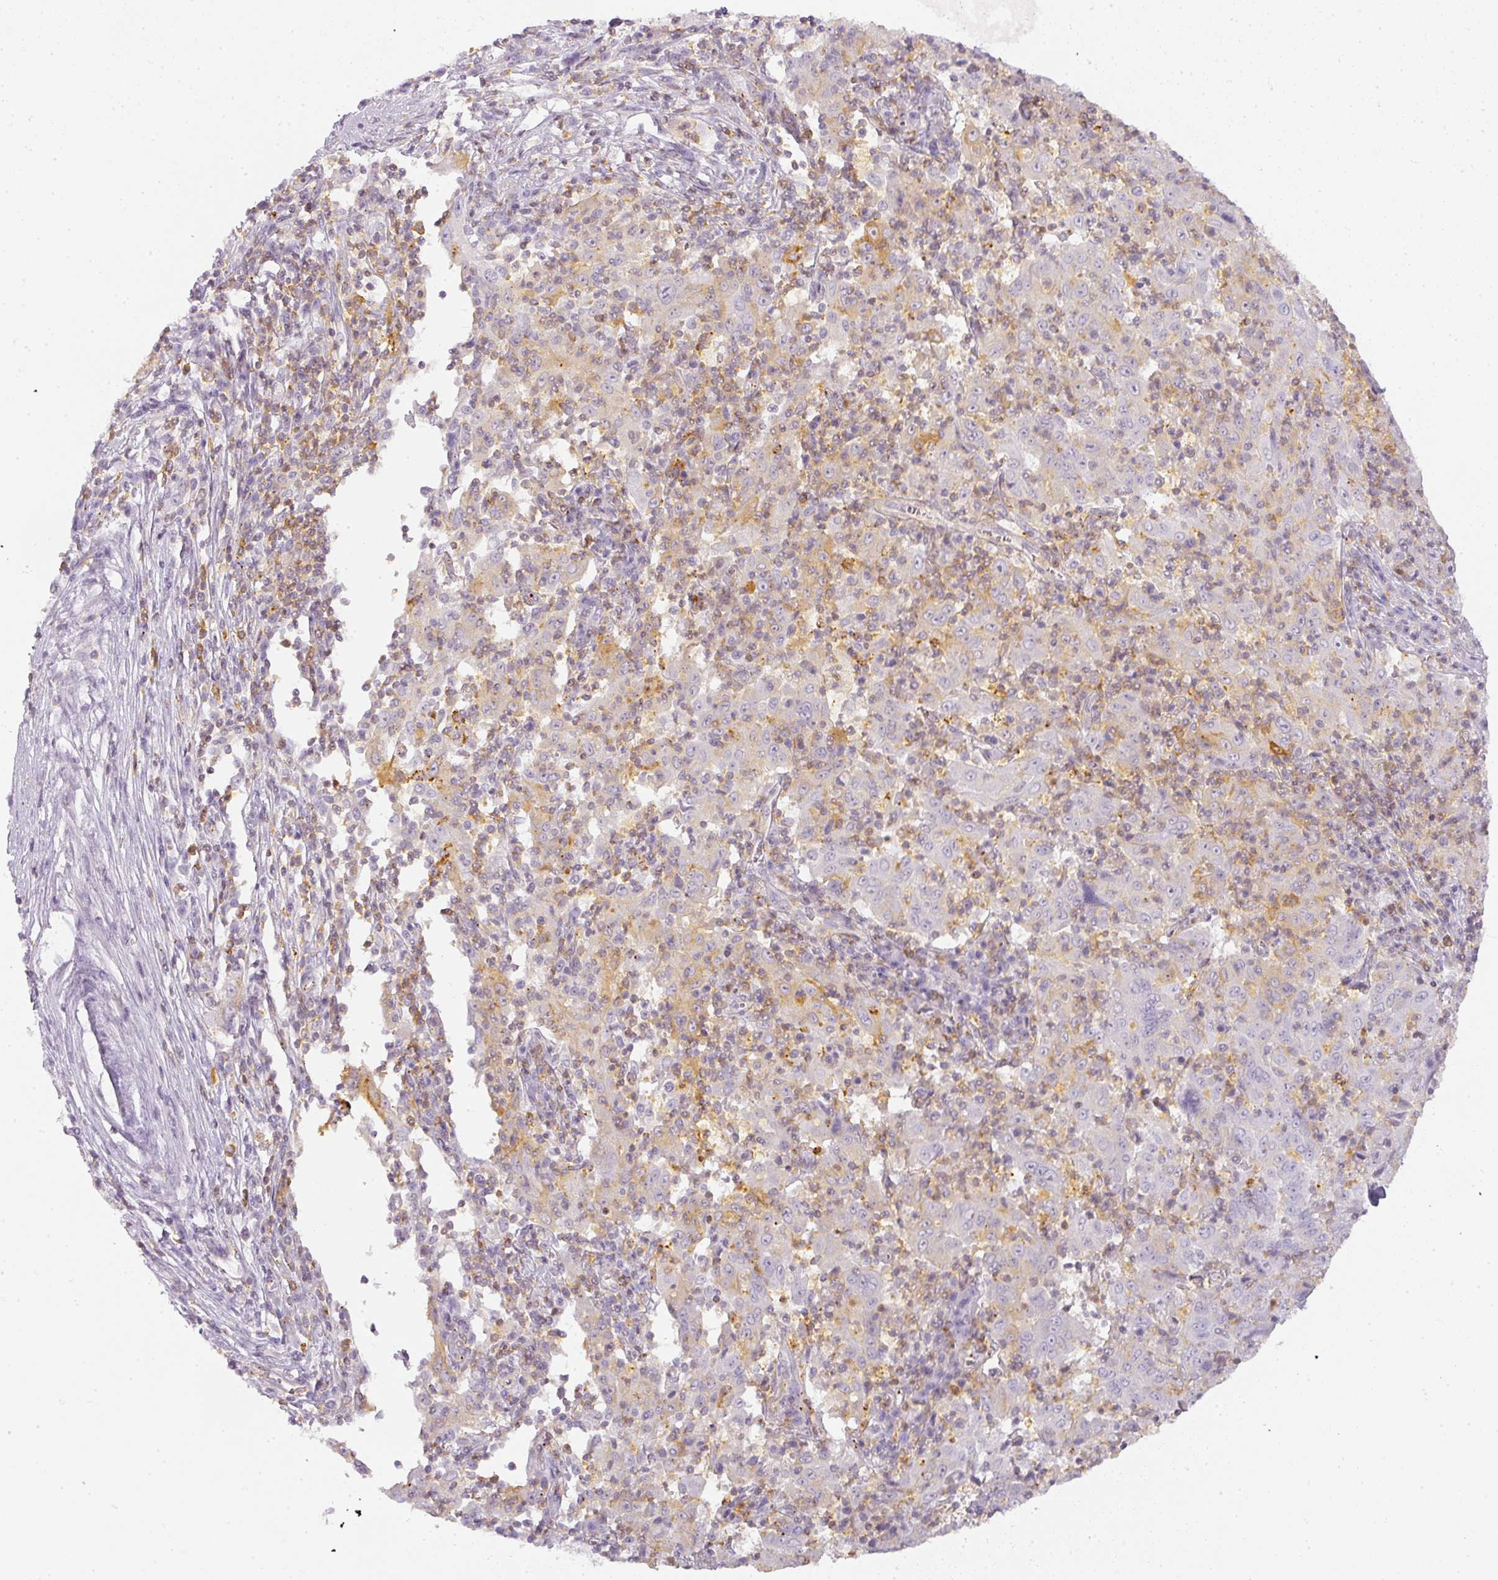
{"staining": {"intensity": "negative", "quantity": "none", "location": "none"}, "tissue": "pancreatic cancer", "cell_type": "Tumor cells", "image_type": "cancer", "snomed": [{"axis": "morphology", "description": "Adenocarcinoma, NOS"}, {"axis": "topography", "description": "Pancreas"}], "caption": "The immunohistochemistry (IHC) photomicrograph has no significant expression in tumor cells of pancreatic cancer tissue. The staining is performed using DAB brown chromogen with nuclei counter-stained in using hematoxylin.", "gene": "TMEM42", "patient": {"sex": "male", "age": 63}}